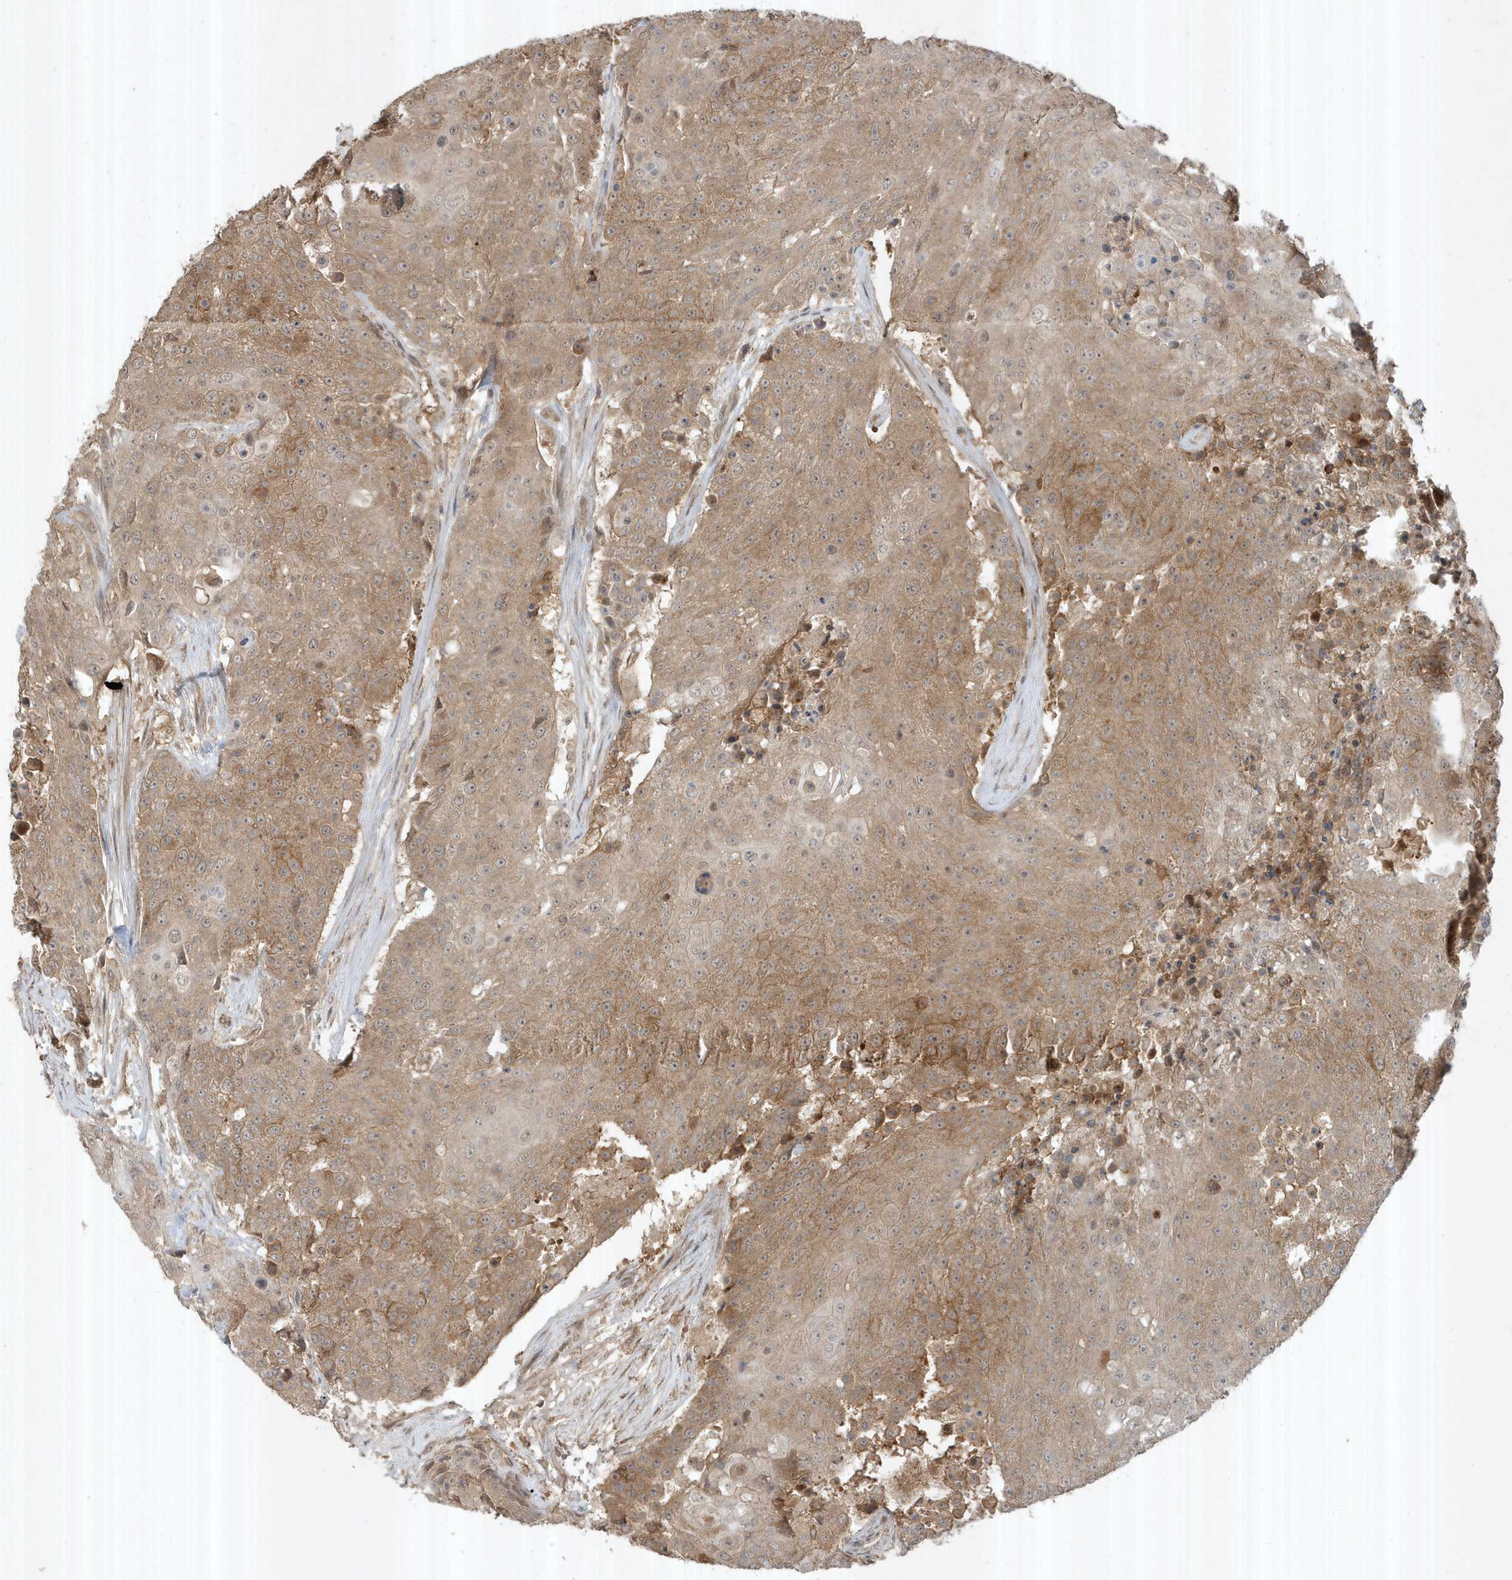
{"staining": {"intensity": "moderate", "quantity": ">75%", "location": "cytoplasmic/membranous"}, "tissue": "urothelial cancer", "cell_type": "Tumor cells", "image_type": "cancer", "snomed": [{"axis": "morphology", "description": "Urothelial carcinoma, High grade"}, {"axis": "topography", "description": "Urinary bladder"}], "caption": "Brown immunohistochemical staining in urothelial carcinoma (high-grade) demonstrates moderate cytoplasmic/membranous staining in approximately >75% of tumor cells.", "gene": "ABCB9", "patient": {"sex": "female", "age": 63}}